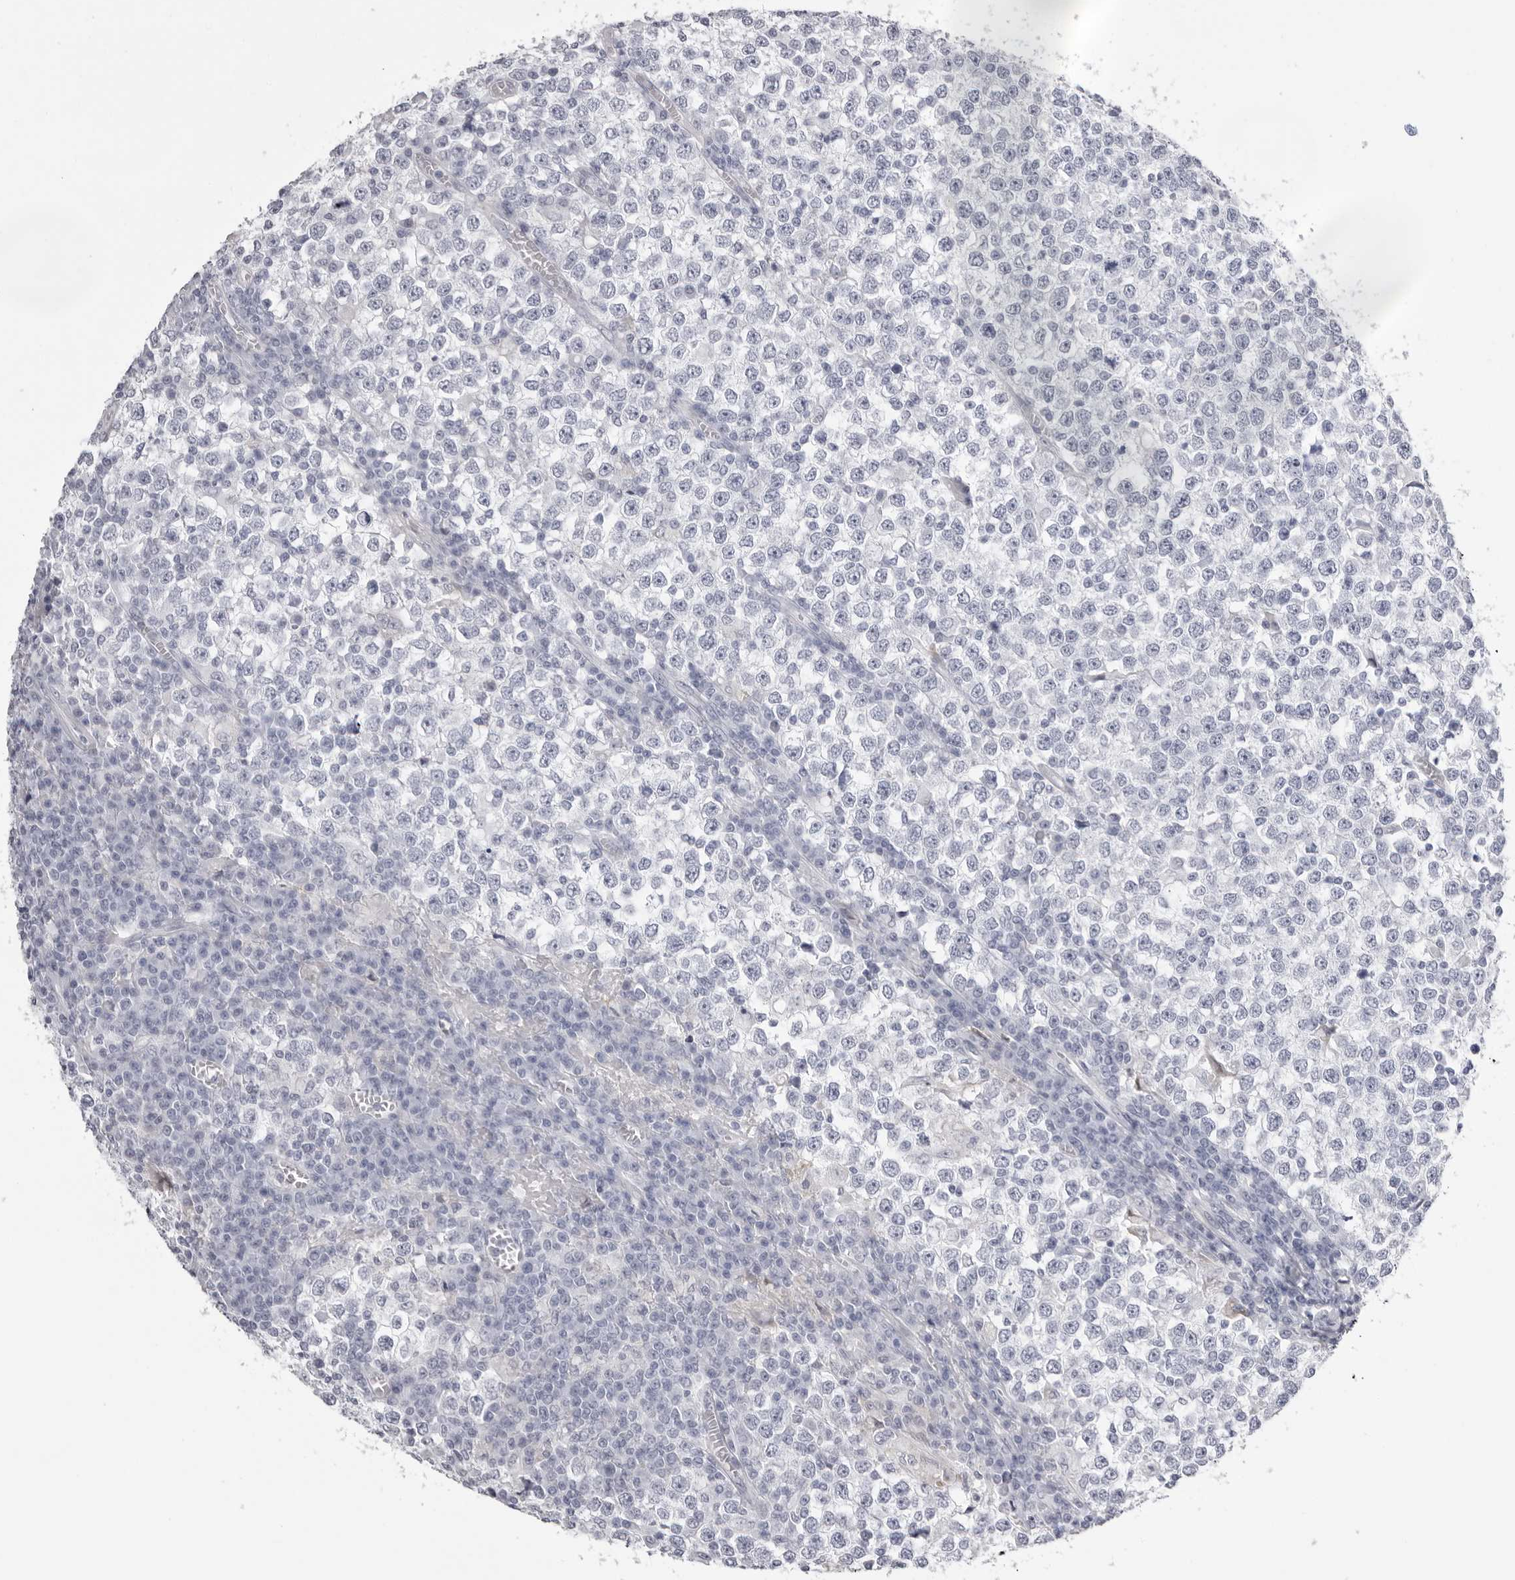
{"staining": {"intensity": "negative", "quantity": "none", "location": "none"}, "tissue": "testis cancer", "cell_type": "Tumor cells", "image_type": "cancer", "snomed": [{"axis": "morphology", "description": "Seminoma, NOS"}, {"axis": "topography", "description": "Testis"}], "caption": "The photomicrograph reveals no significant staining in tumor cells of testis cancer (seminoma).", "gene": "TMOD4", "patient": {"sex": "male", "age": 65}}